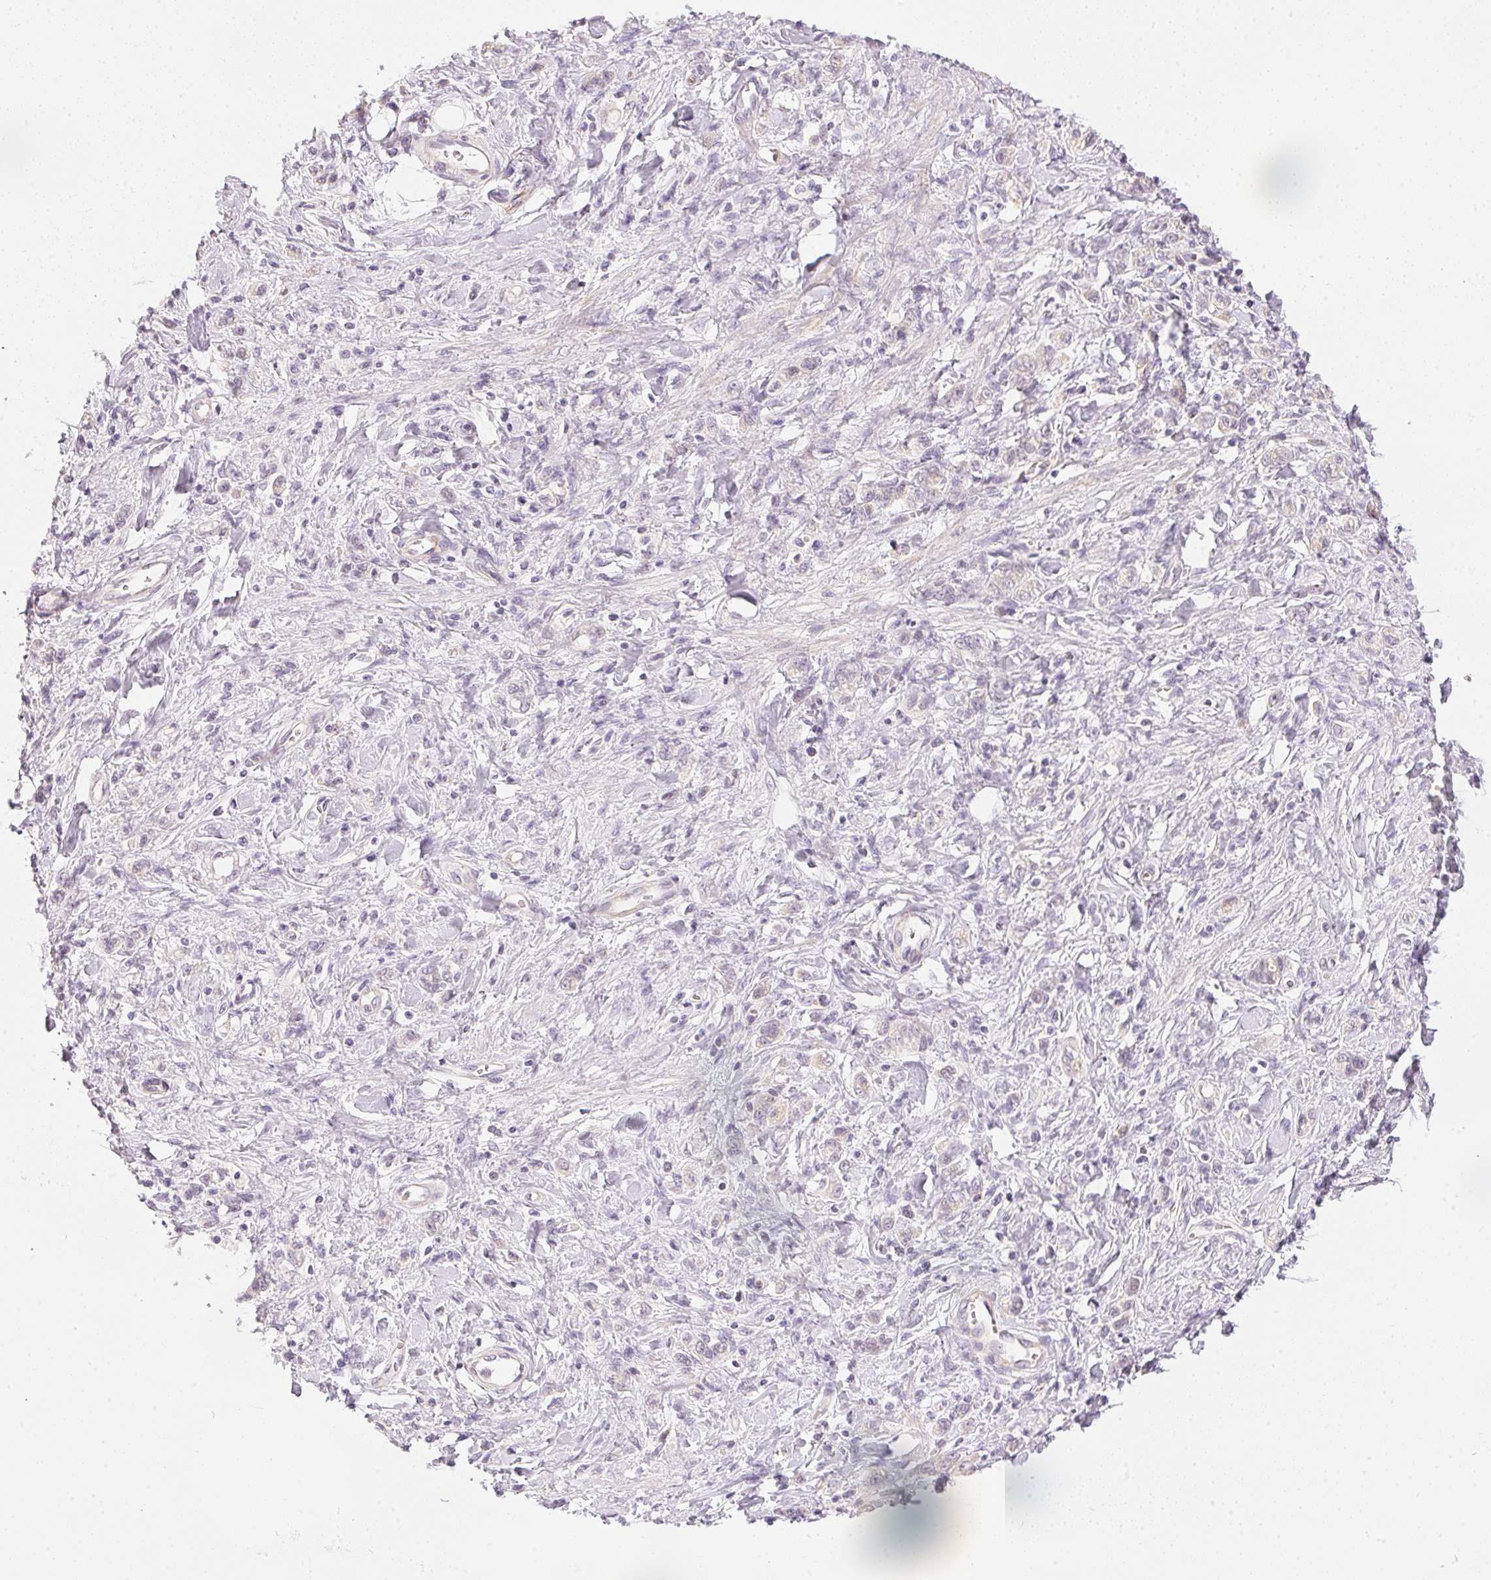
{"staining": {"intensity": "negative", "quantity": "none", "location": "none"}, "tissue": "stomach cancer", "cell_type": "Tumor cells", "image_type": "cancer", "snomed": [{"axis": "morphology", "description": "Adenocarcinoma, NOS"}, {"axis": "topography", "description": "Stomach"}], "caption": "A high-resolution image shows immunohistochemistry (IHC) staining of adenocarcinoma (stomach), which exhibits no significant staining in tumor cells.", "gene": "GDAP1L1", "patient": {"sex": "male", "age": 77}}